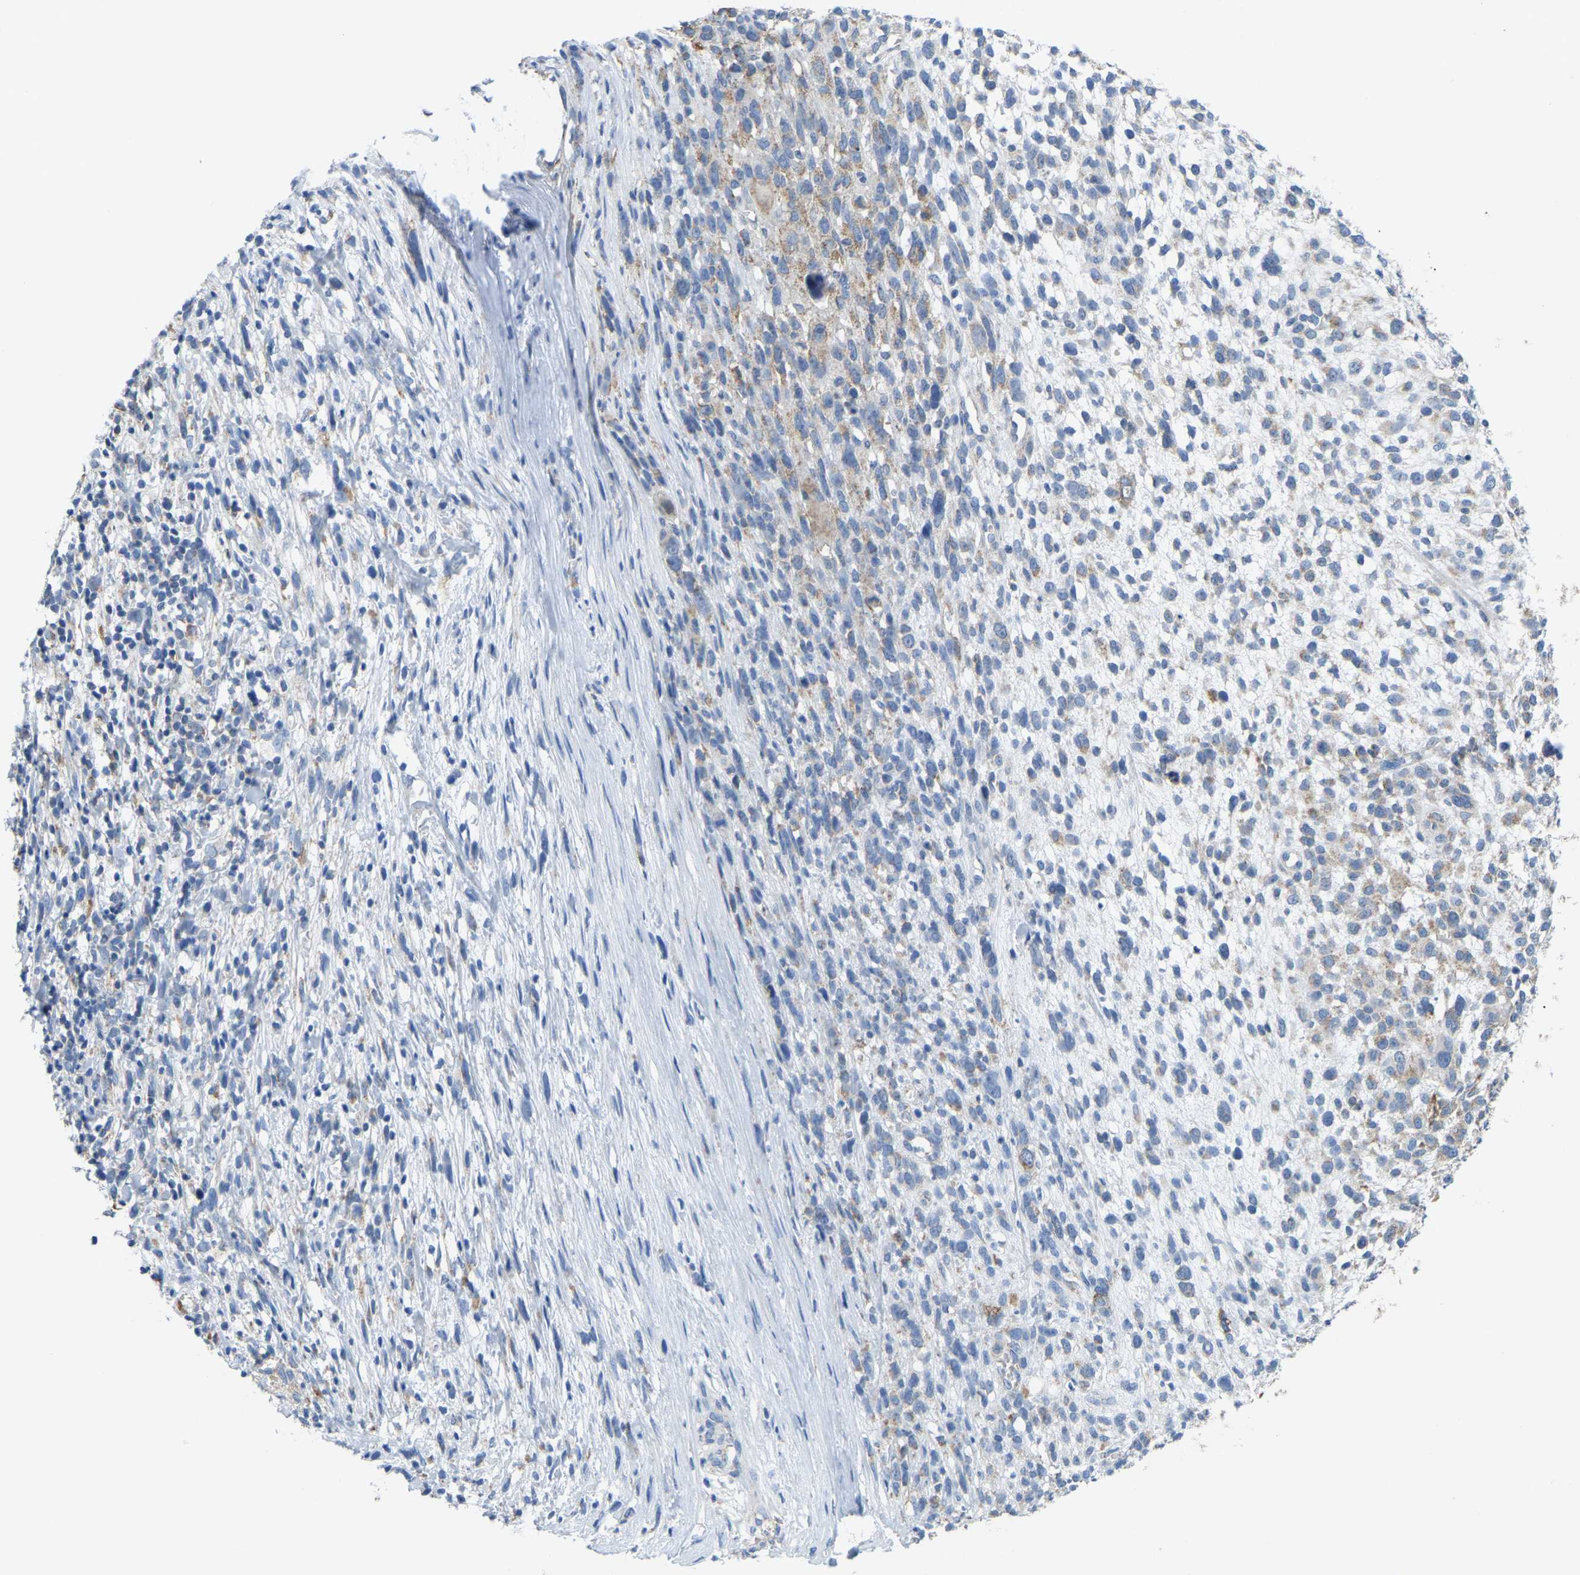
{"staining": {"intensity": "weak", "quantity": "<25%", "location": "cytoplasmic/membranous"}, "tissue": "melanoma", "cell_type": "Tumor cells", "image_type": "cancer", "snomed": [{"axis": "morphology", "description": "Malignant melanoma, NOS"}, {"axis": "topography", "description": "Skin"}], "caption": "A photomicrograph of malignant melanoma stained for a protein exhibits no brown staining in tumor cells. (DAB (3,3'-diaminobenzidine) immunohistochemistry with hematoxylin counter stain).", "gene": "SERPINB5", "patient": {"sex": "female", "age": 55}}